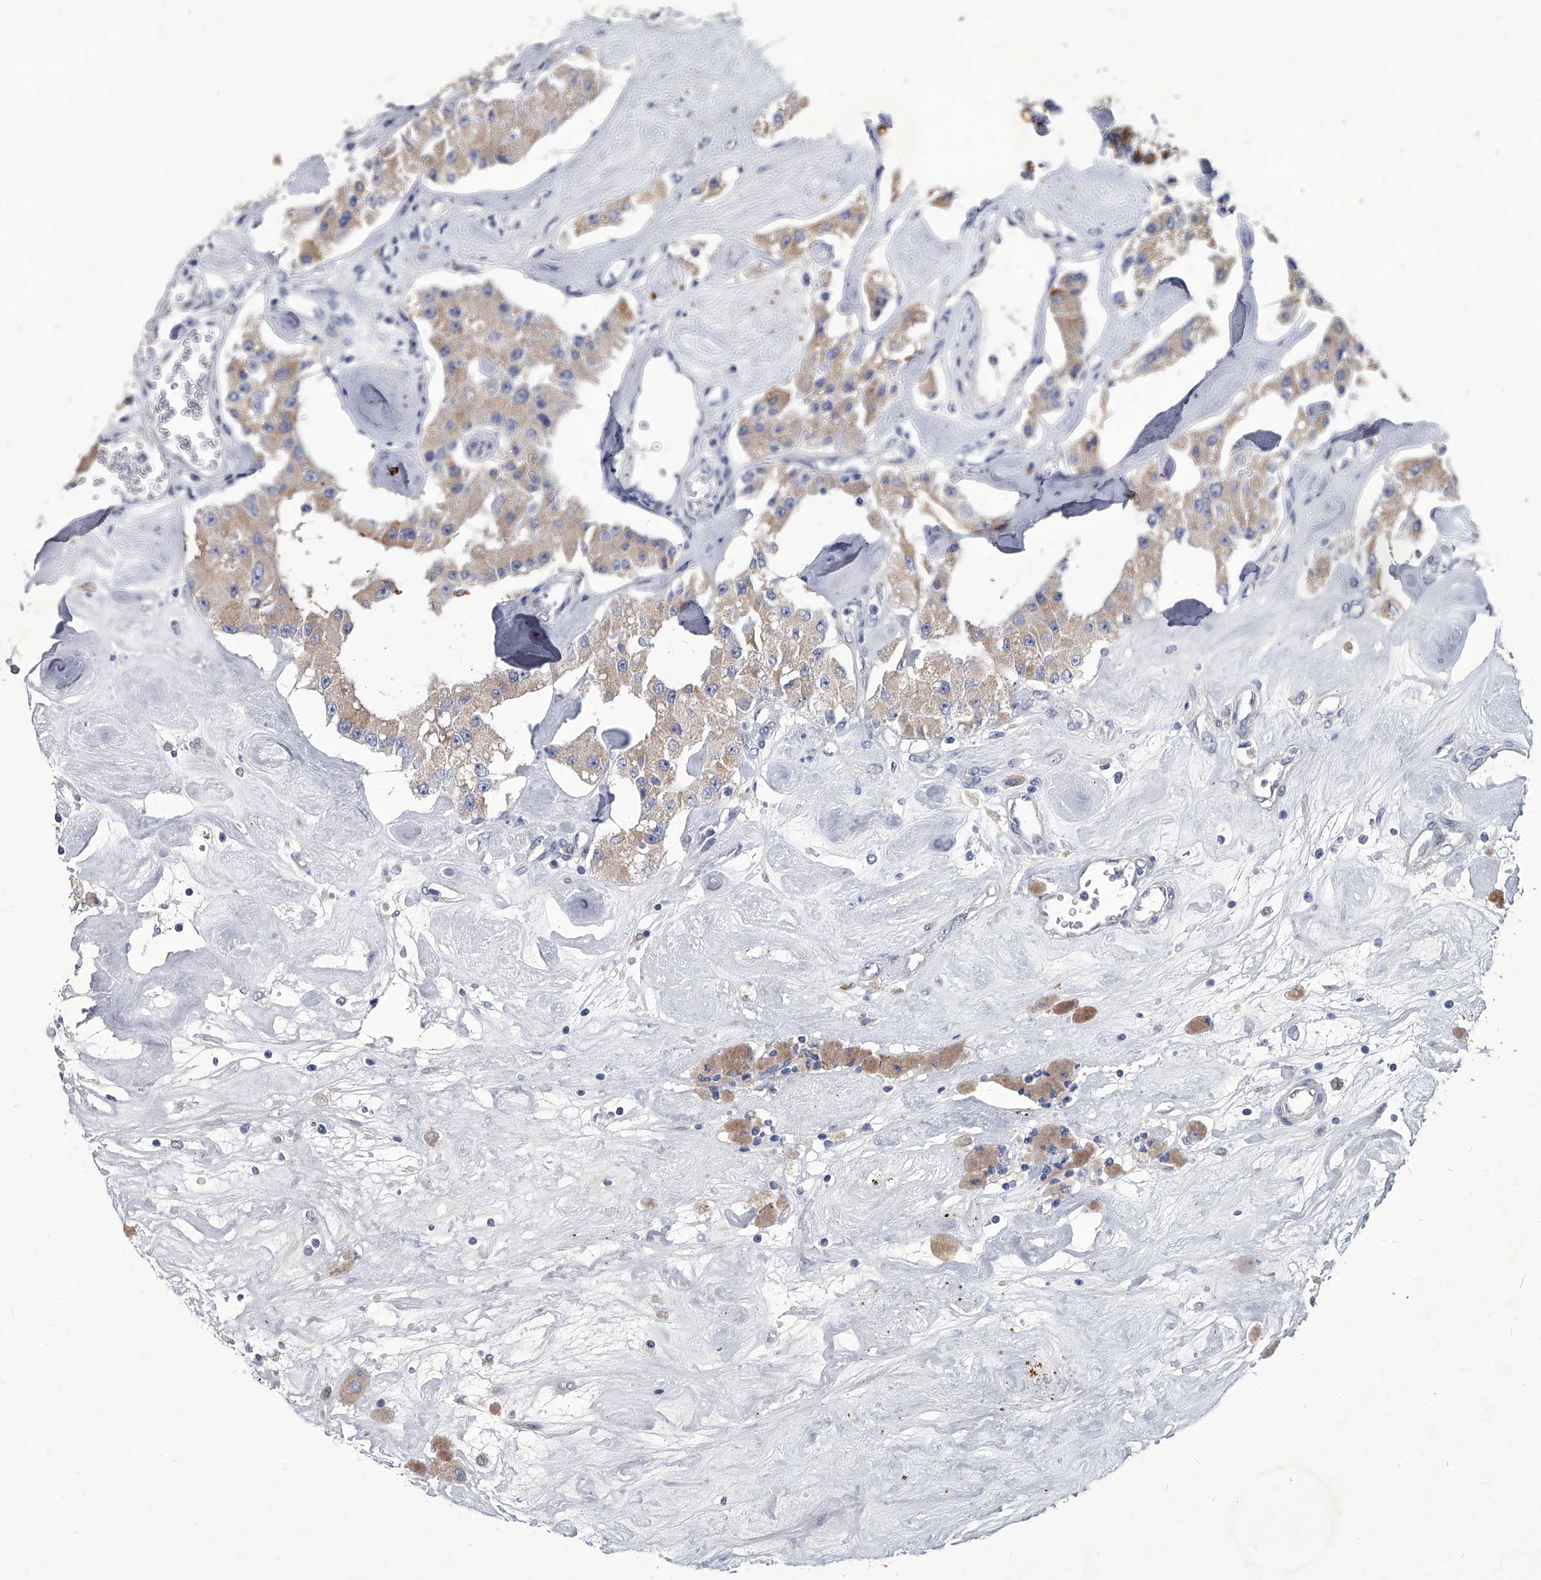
{"staining": {"intensity": "weak", "quantity": ">75%", "location": "cytoplasmic/membranous"}, "tissue": "carcinoid", "cell_type": "Tumor cells", "image_type": "cancer", "snomed": [{"axis": "morphology", "description": "Carcinoid, malignant, NOS"}, {"axis": "topography", "description": "Pancreas"}], "caption": "Brown immunohistochemical staining in human carcinoid displays weak cytoplasmic/membranous positivity in about >75% of tumor cells.", "gene": "SPP1", "patient": {"sex": "male", "age": 41}}